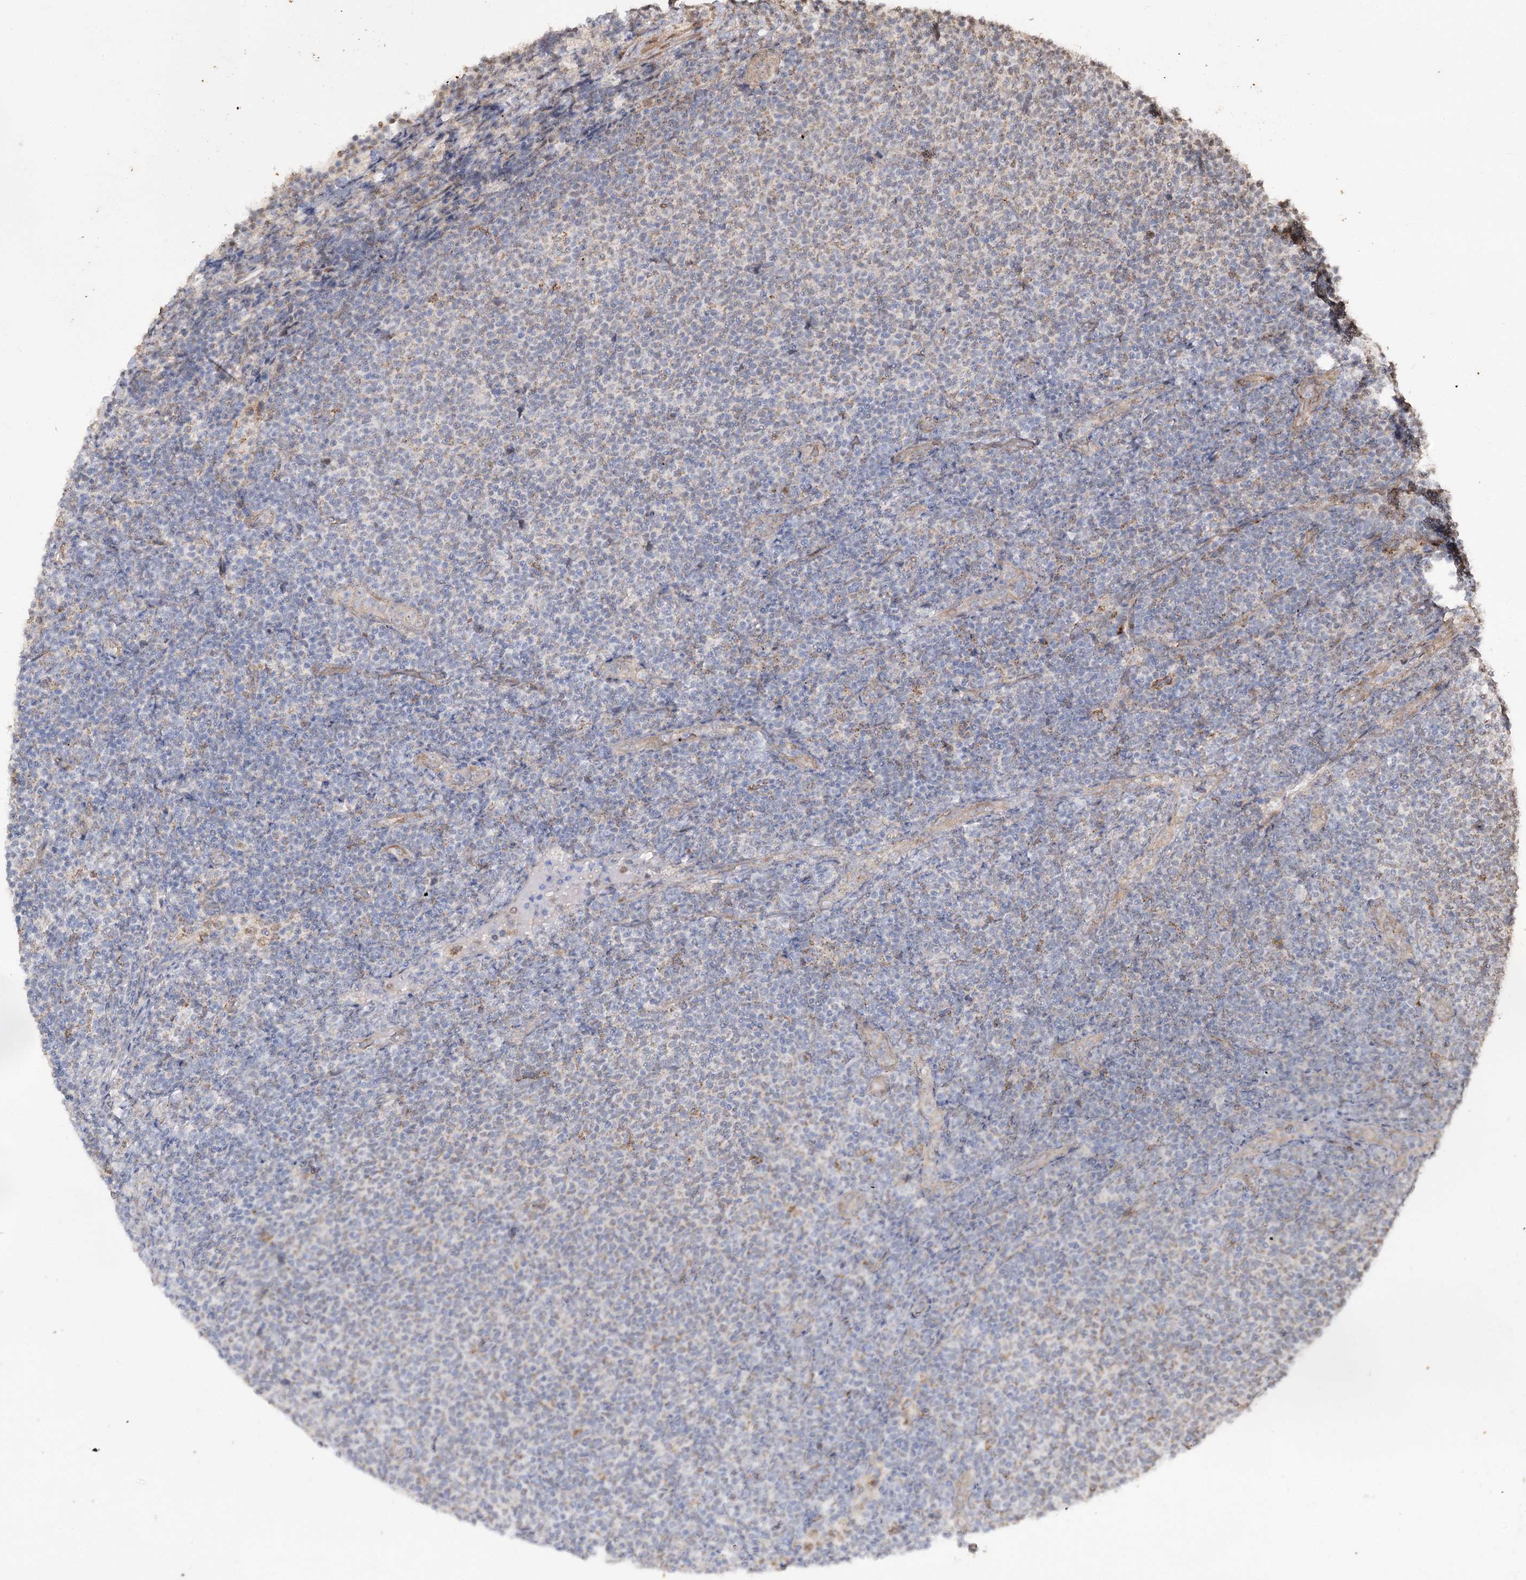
{"staining": {"intensity": "weak", "quantity": "<25%", "location": "cytoplasmic/membranous"}, "tissue": "lymphoma", "cell_type": "Tumor cells", "image_type": "cancer", "snomed": [{"axis": "morphology", "description": "Malignant lymphoma, non-Hodgkin's type, Low grade"}, {"axis": "topography", "description": "Lymph node"}], "caption": "Histopathology image shows no protein staining in tumor cells of low-grade malignant lymphoma, non-Hodgkin's type tissue.", "gene": "ZSCAN23", "patient": {"sex": "male", "age": 66}}